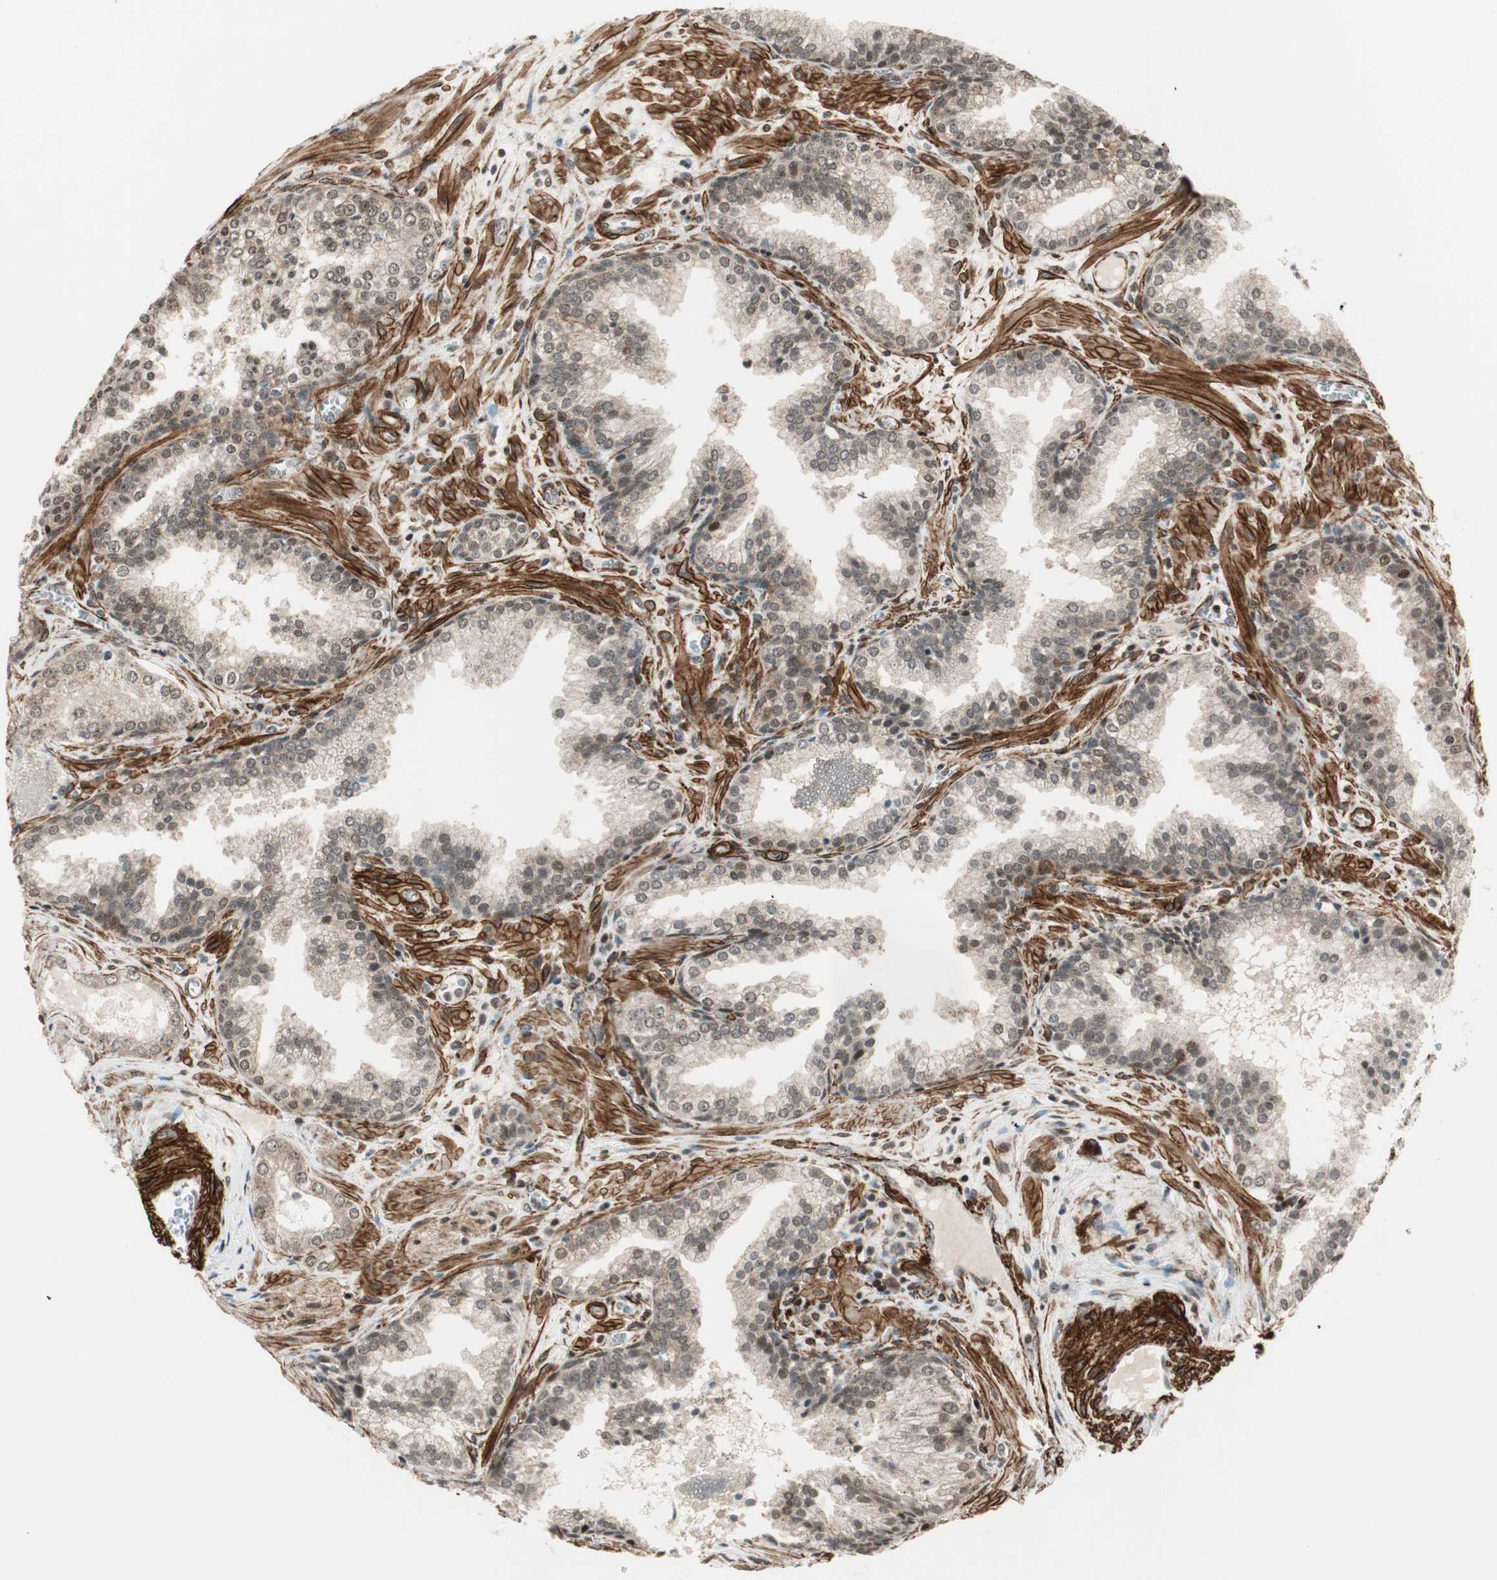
{"staining": {"intensity": "weak", "quantity": "25%-75%", "location": "nuclear"}, "tissue": "prostate cancer", "cell_type": "Tumor cells", "image_type": "cancer", "snomed": [{"axis": "morphology", "description": "Adenocarcinoma, Low grade"}, {"axis": "topography", "description": "Prostate"}], "caption": "A high-resolution micrograph shows immunohistochemistry staining of prostate low-grade adenocarcinoma, which reveals weak nuclear expression in approximately 25%-75% of tumor cells. The protein of interest is stained brown, and the nuclei are stained in blue (DAB IHC with brightfield microscopy, high magnification).", "gene": "CDK19", "patient": {"sex": "male", "age": 60}}